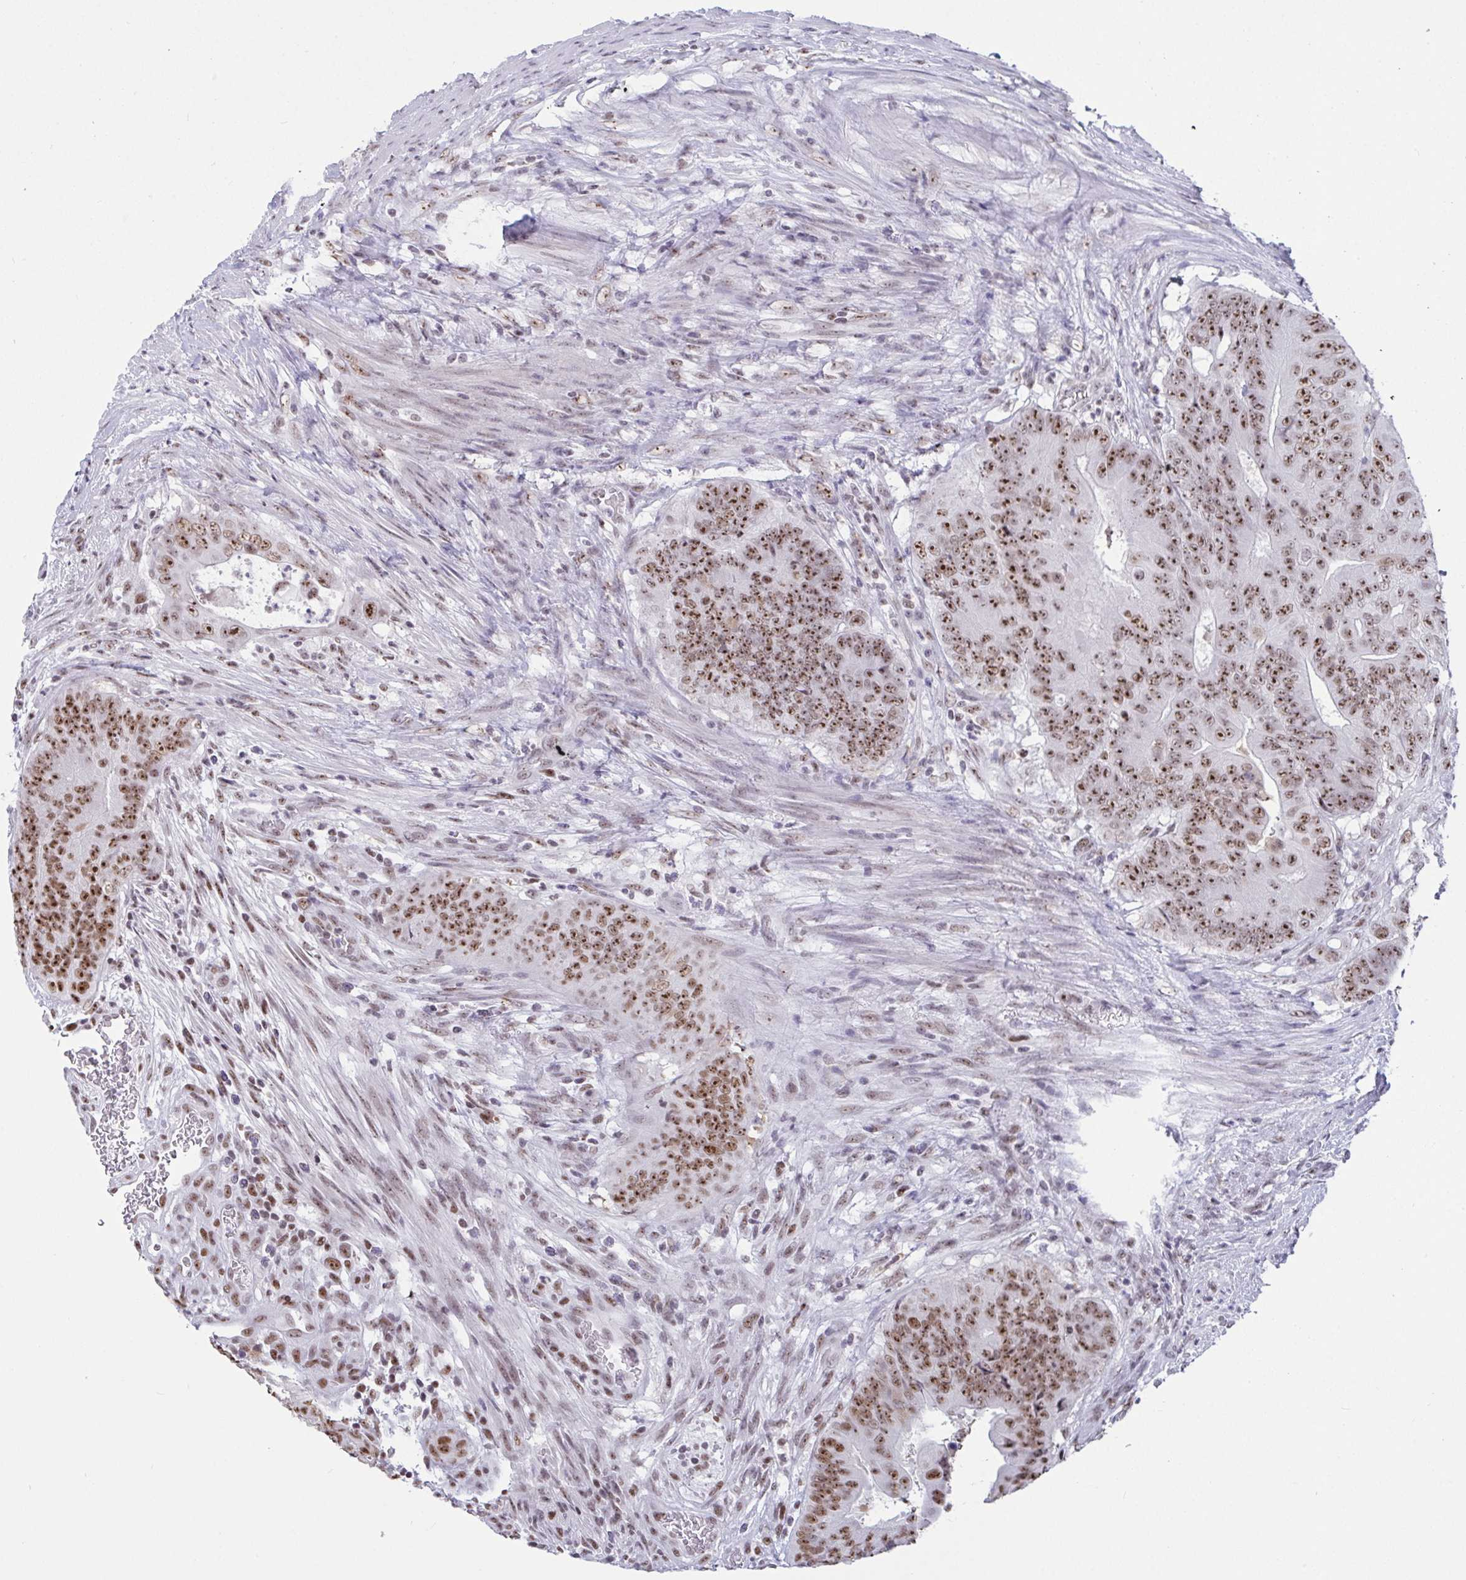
{"staining": {"intensity": "moderate", "quantity": ">75%", "location": "nuclear"}, "tissue": "colorectal cancer", "cell_type": "Tumor cells", "image_type": "cancer", "snomed": [{"axis": "morphology", "description": "Adenocarcinoma, NOS"}, {"axis": "topography", "description": "Colon"}], "caption": "Moderate nuclear protein expression is present in about >75% of tumor cells in adenocarcinoma (colorectal). (Stains: DAB (3,3'-diaminobenzidine) in brown, nuclei in blue, Microscopy: brightfield microscopy at high magnification).", "gene": "SUPT16H", "patient": {"sex": "female", "age": 48}}